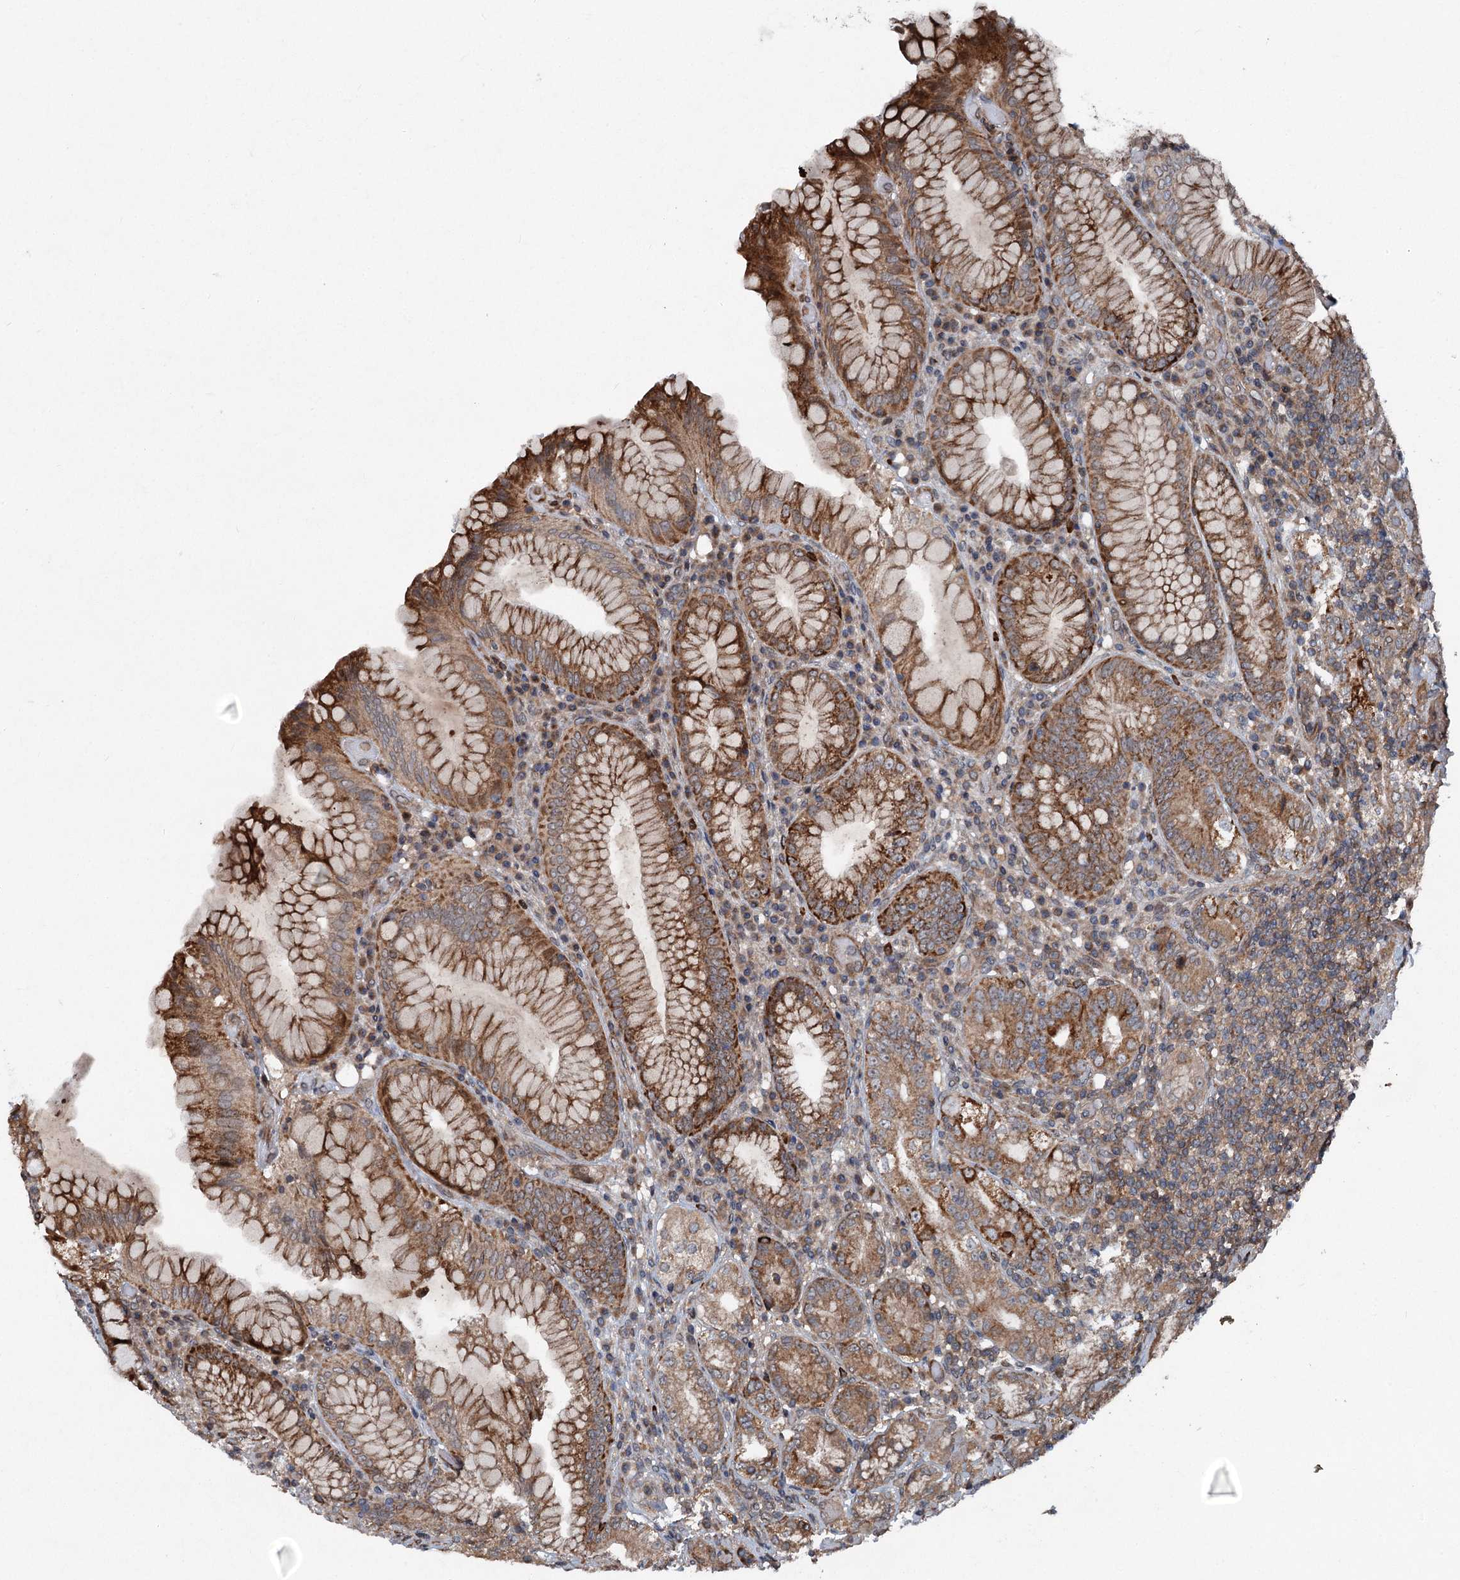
{"staining": {"intensity": "strong", "quantity": "25%-75%", "location": "cytoplasmic/membranous,nuclear"}, "tissue": "stomach", "cell_type": "Glandular cells", "image_type": "normal", "snomed": [{"axis": "morphology", "description": "Normal tissue, NOS"}, {"axis": "topography", "description": "Stomach, upper"}, {"axis": "topography", "description": "Stomach, lower"}], "caption": "A photomicrograph showing strong cytoplasmic/membranous,nuclear staining in about 25%-75% of glandular cells in normal stomach, as visualized by brown immunohistochemical staining.", "gene": "ALAS1", "patient": {"sex": "female", "age": 76}}